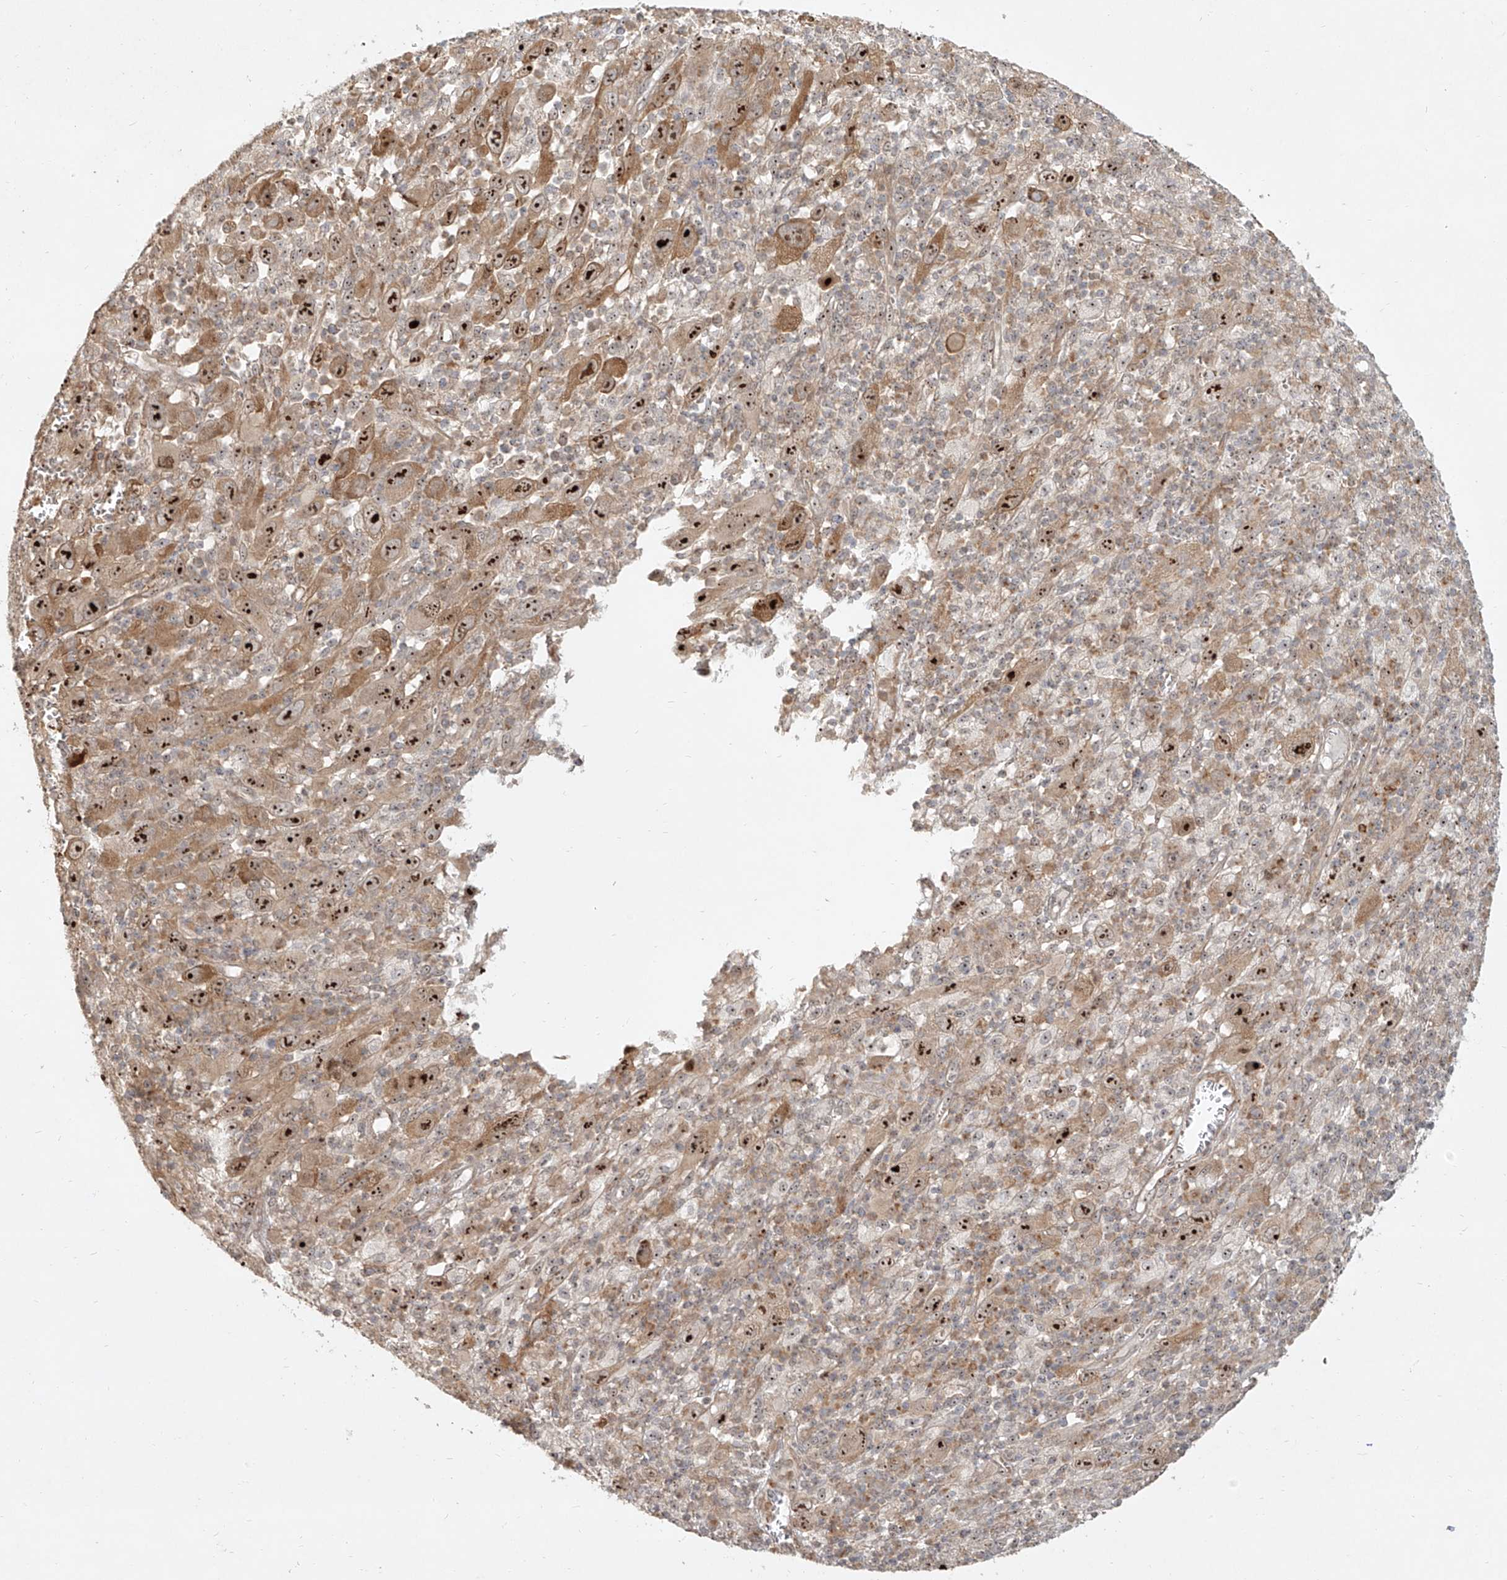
{"staining": {"intensity": "strong", "quantity": ">75%", "location": "cytoplasmic/membranous,nuclear"}, "tissue": "melanoma", "cell_type": "Tumor cells", "image_type": "cancer", "snomed": [{"axis": "morphology", "description": "Malignant melanoma, Metastatic site"}, {"axis": "topography", "description": "Skin"}], "caption": "DAB (3,3'-diaminobenzidine) immunohistochemical staining of human malignant melanoma (metastatic site) shows strong cytoplasmic/membranous and nuclear protein expression in approximately >75% of tumor cells.", "gene": "BYSL", "patient": {"sex": "female", "age": 56}}